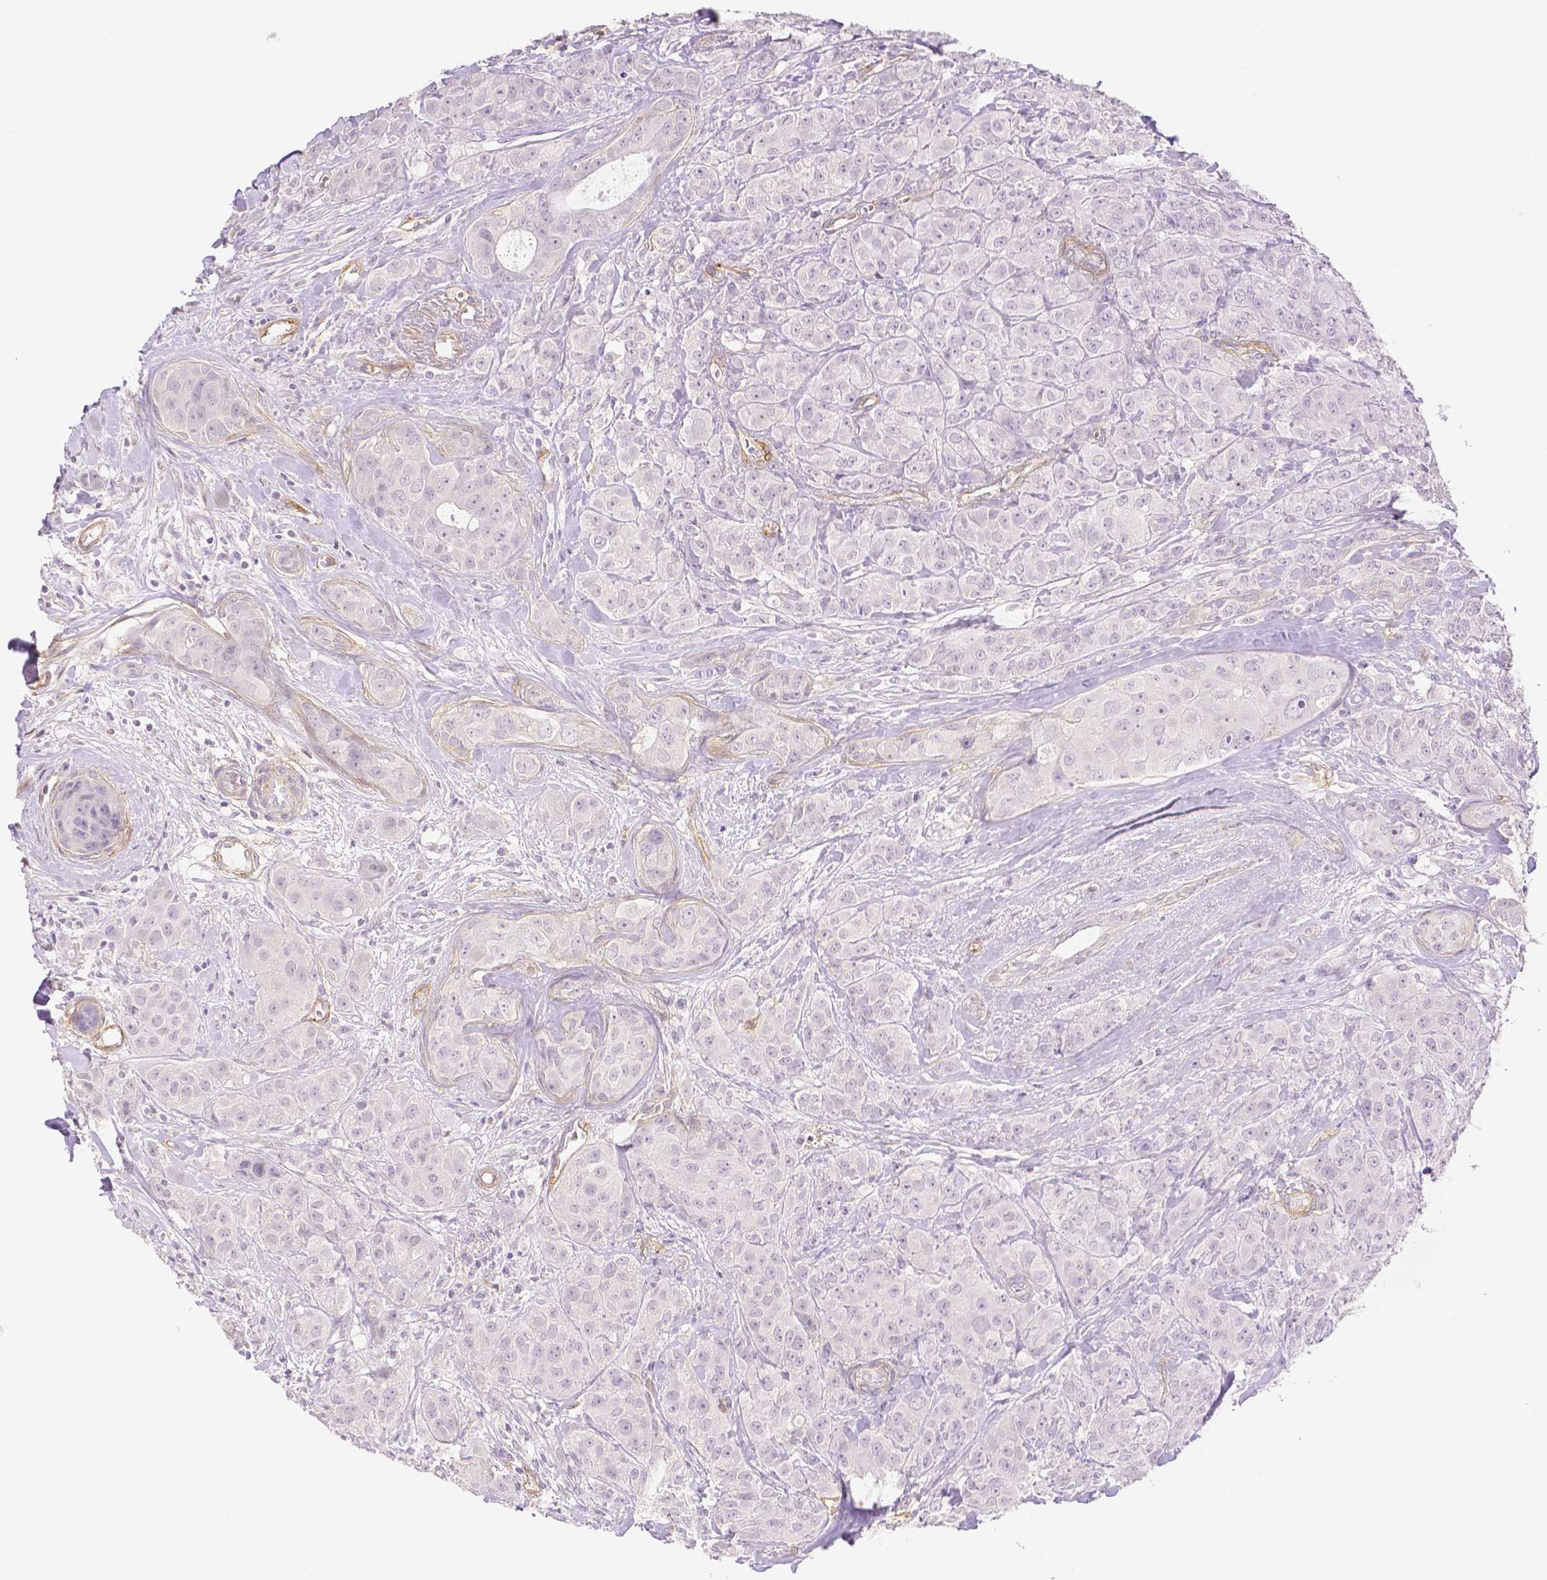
{"staining": {"intensity": "negative", "quantity": "none", "location": "none"}, "tissue": "breast cancer", "cell_type": "Tumor cells", "image_type": "cancer", "snomed": [{"axis": "morphology", "description": "Duct carcinoma"}, {"axis": "topography", "description": "Breast"}], "caption": "Immunohistochemical staining of human breast cancer (invasive ductal carcinoma) exhibits no significant positivity in tumor cells. (DAB (3,3'-diaminobenzidine) IHC visualized using brightfield microscopy, high magnification).", "gene": "THY1", "patient": {"sex": "female", "age": 43}}